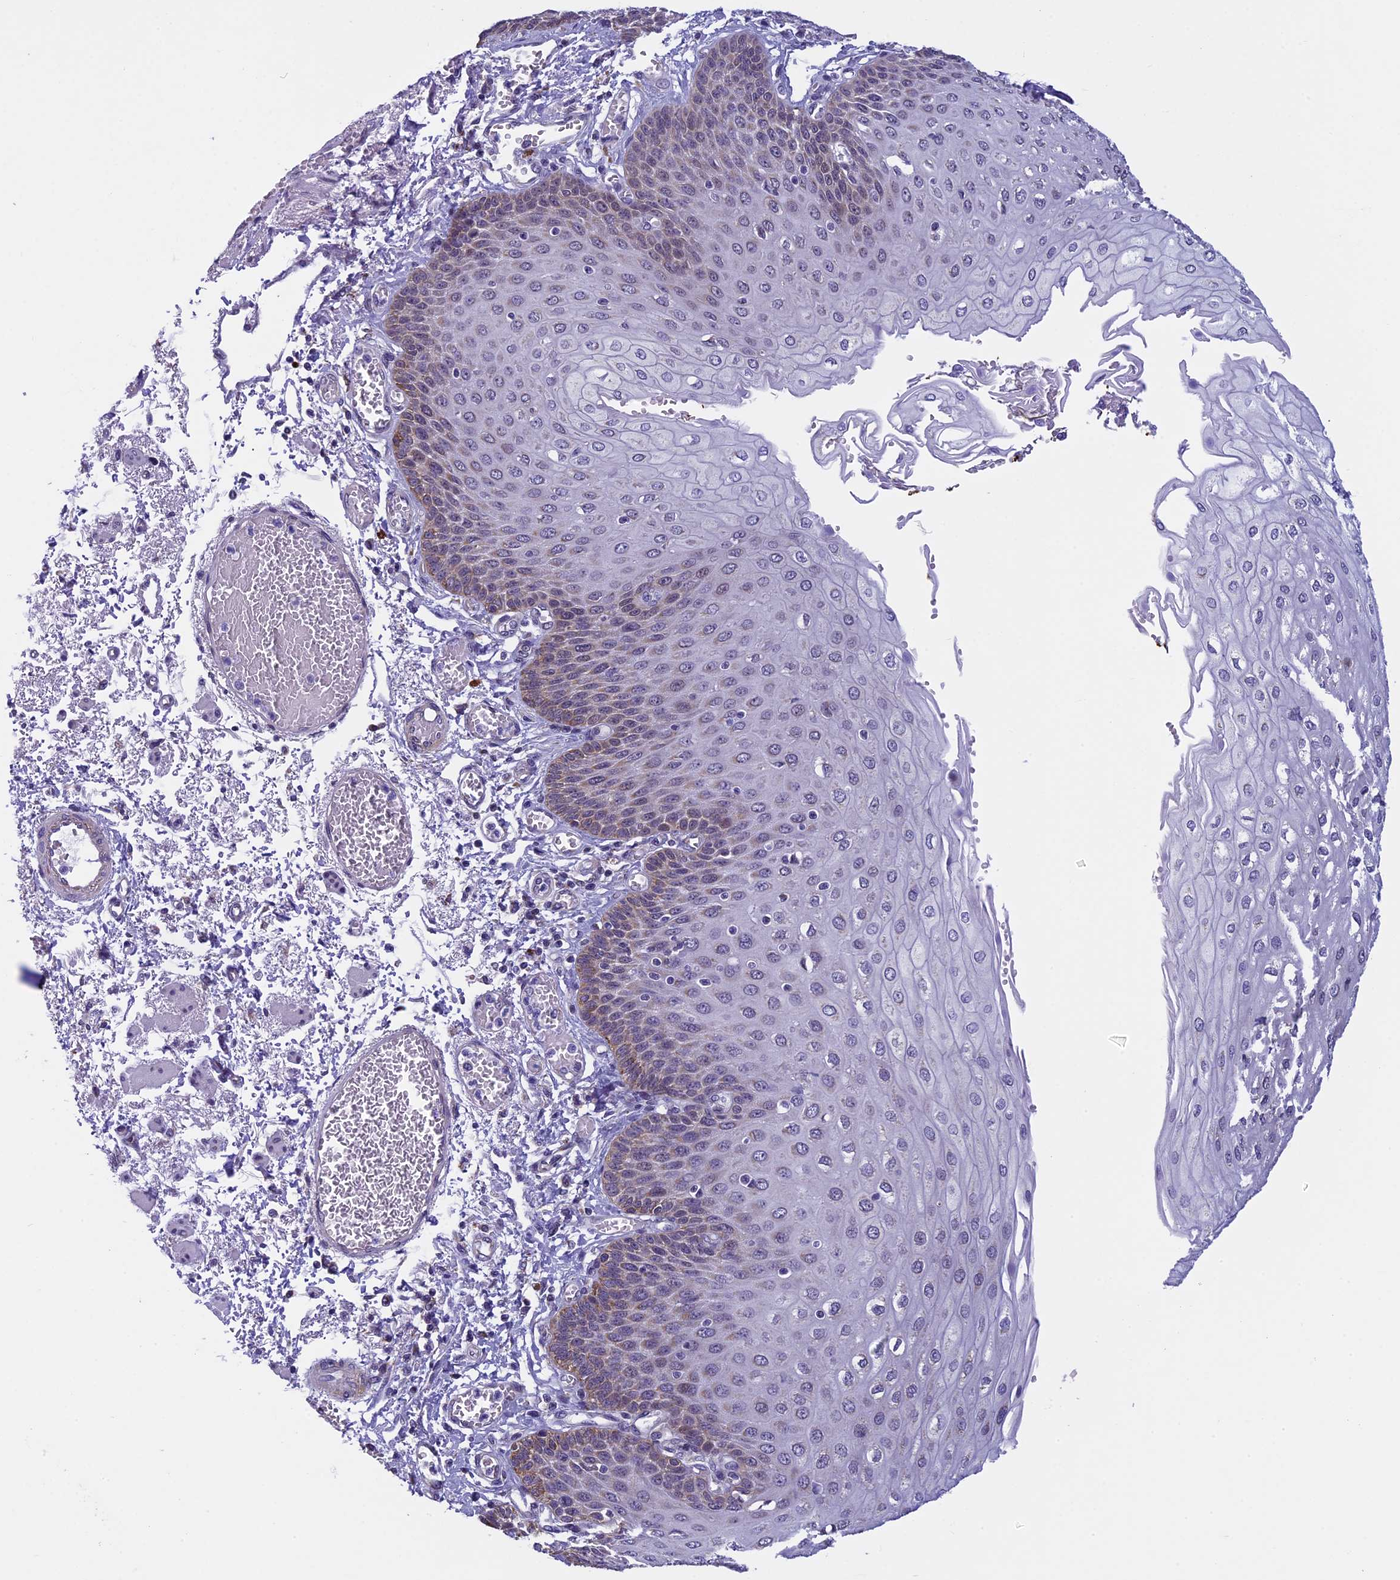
{"staining": {"intensity": "weak", "quantity": "25%-75%", "location": "cytoplasmic/membranous"}, "tissue": "esophagus", "cell_type": "Squamous epithelial cells", "image_type": "normal", "snomed": [{"axis": "morphology", "description": "Normal tissue, NOS"}, {"axis": "topography", "description": "Esophagus"}], "caption": "The histopathology image demonstrates immunohistochemical staining of benign esophagus. There is weak cytoplasmic/membranous positivity is seen in about 25%-75% of squamous epithelial cells. The staining was performed using DAB (3,3'-diaminobenzidine), with brown indicating positive protein expression. Nuclei are stained blue with hematoxylin.", "gene": "ZNF317", "patient": {"sex": "male", "age": 81}}